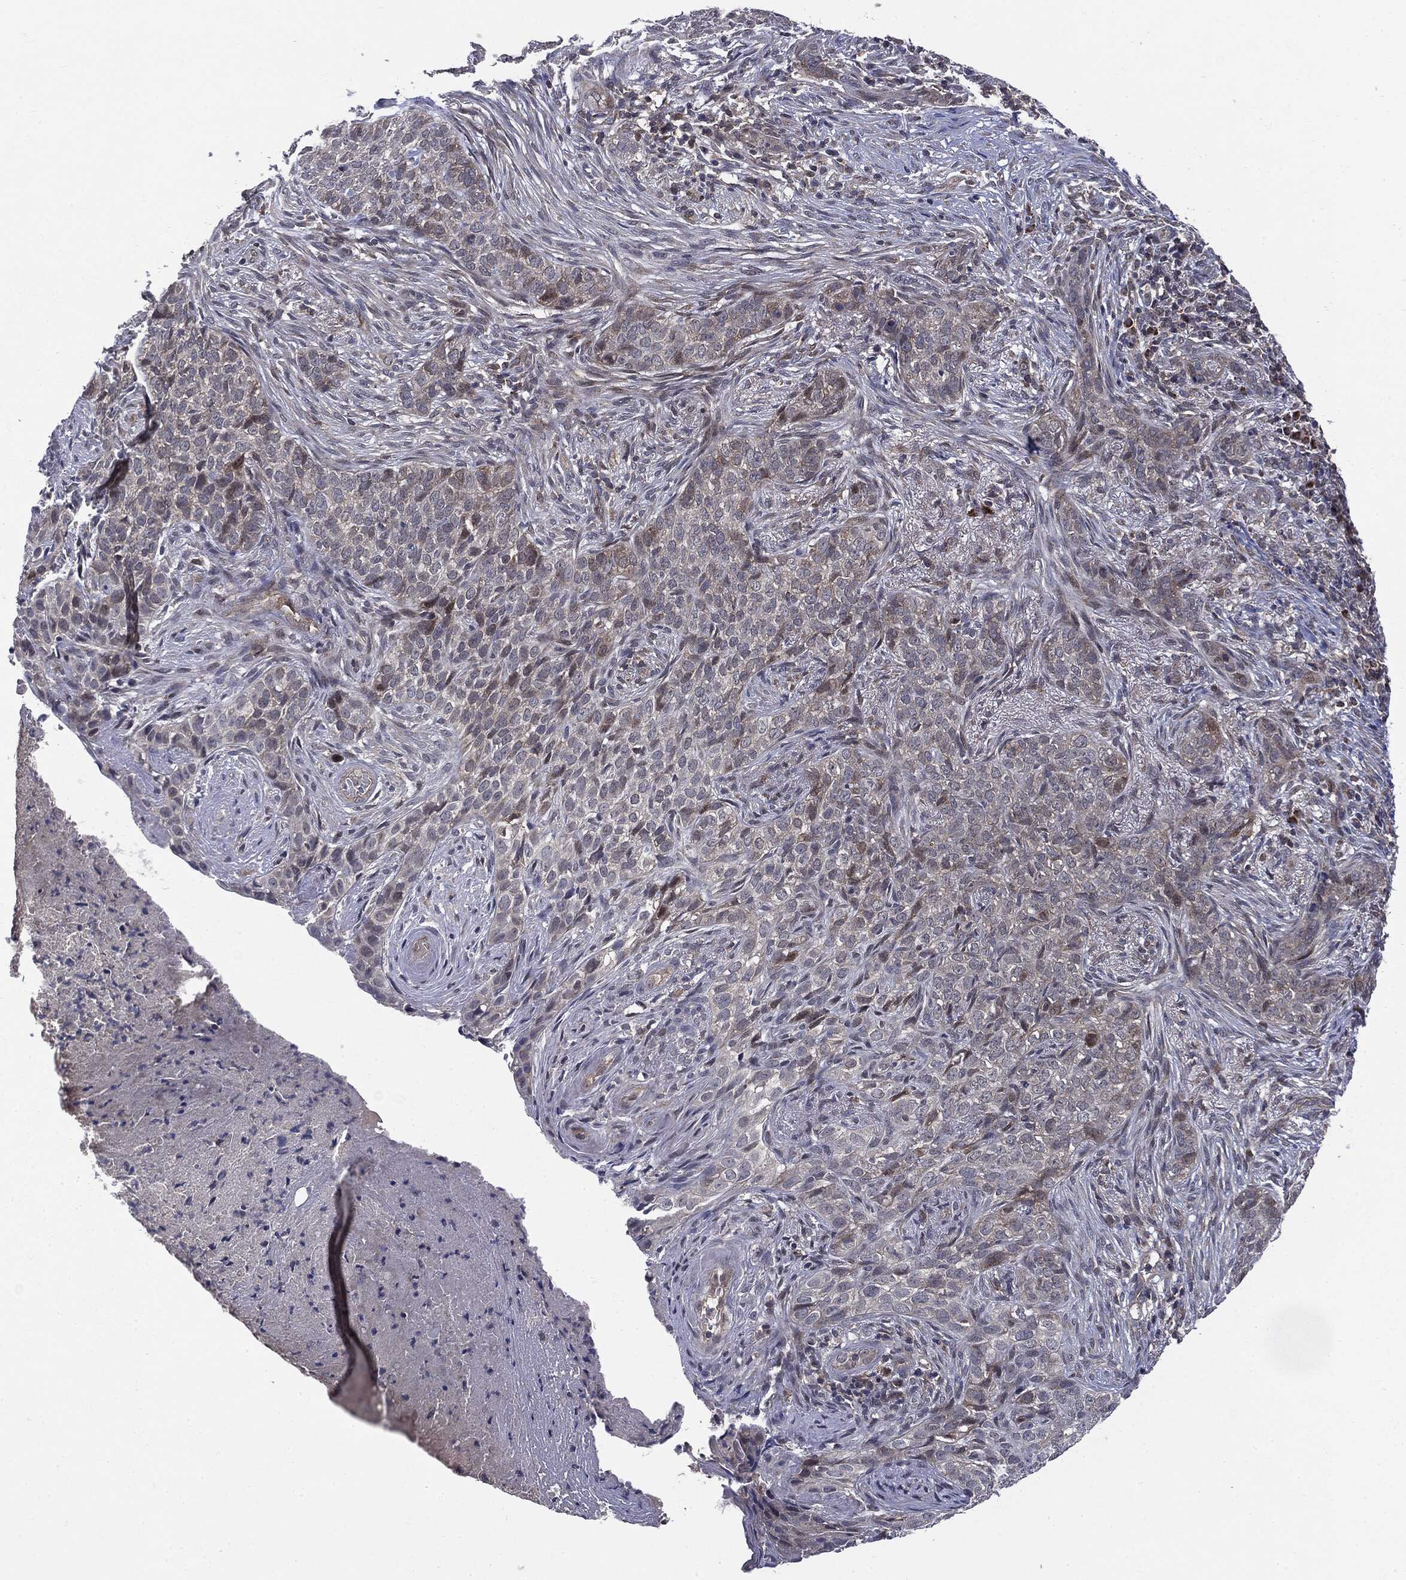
{"staining": {"intensity": "negative", "quantity": "none", "location": "none"}, "tissue": "skin cancer", "cell_type": "Tumor cells", "image_type": "cancer", "snomed": [{"axis": "morphology", "description": "Squamous cell carcinoma, NOS"}, {"axis": "topography", "description": "Skin"}], "caption": "IHC micrograph of neoplastic tissue: skin squamous cell carcinoma stained with DAB shows no significant protein expression in tumor cells. The staining was performed using DAB to visualize the protein expression in brown, while the nuclei were stained in blue with hematoxylin (Magnification: 20x).", "gene": "PTPA", "patient": {"sex": "male", "age": 88}}